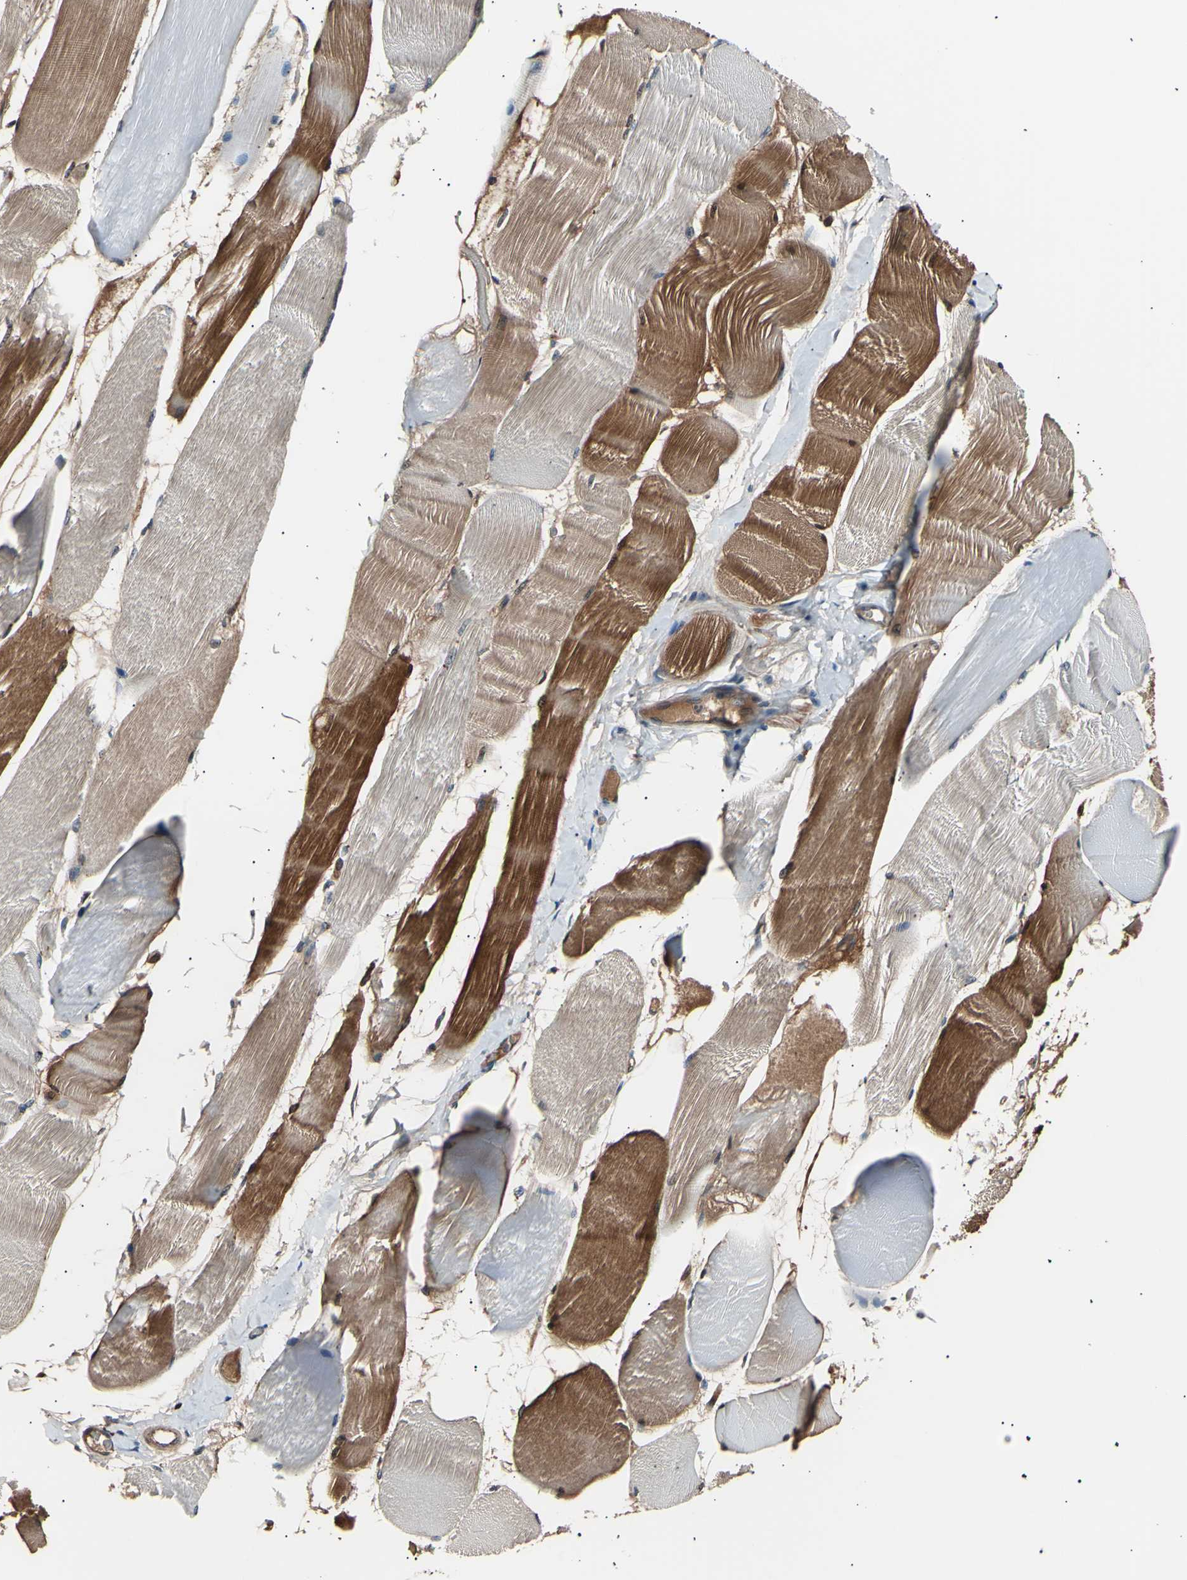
{"staining": {"intensity": "strong", "quantity": "25%-75%", "location": "cytoplasmic/membranous"}, "tissue": "skeletal muscle", "cell_type": "Myocytes", "image_type": "normal", "snomed": [{"axis": "morphology", "description": "Normal tissue, NOS"}, {"axis": "morphology", "description": "Squamous cell carcinoma, NOS"}, {"axis": "topography", "description": "Skeletal muscle"}], "caption": "This histopathology image displays immunohistochemistry (IHC) staining of benign human skeletal muscle, with high strong cytoplasmic/membranous positivity in approximately 25%-75% of myocytes.", "gene": "AK1", "patient": {"sex": "male", "age": 51}}